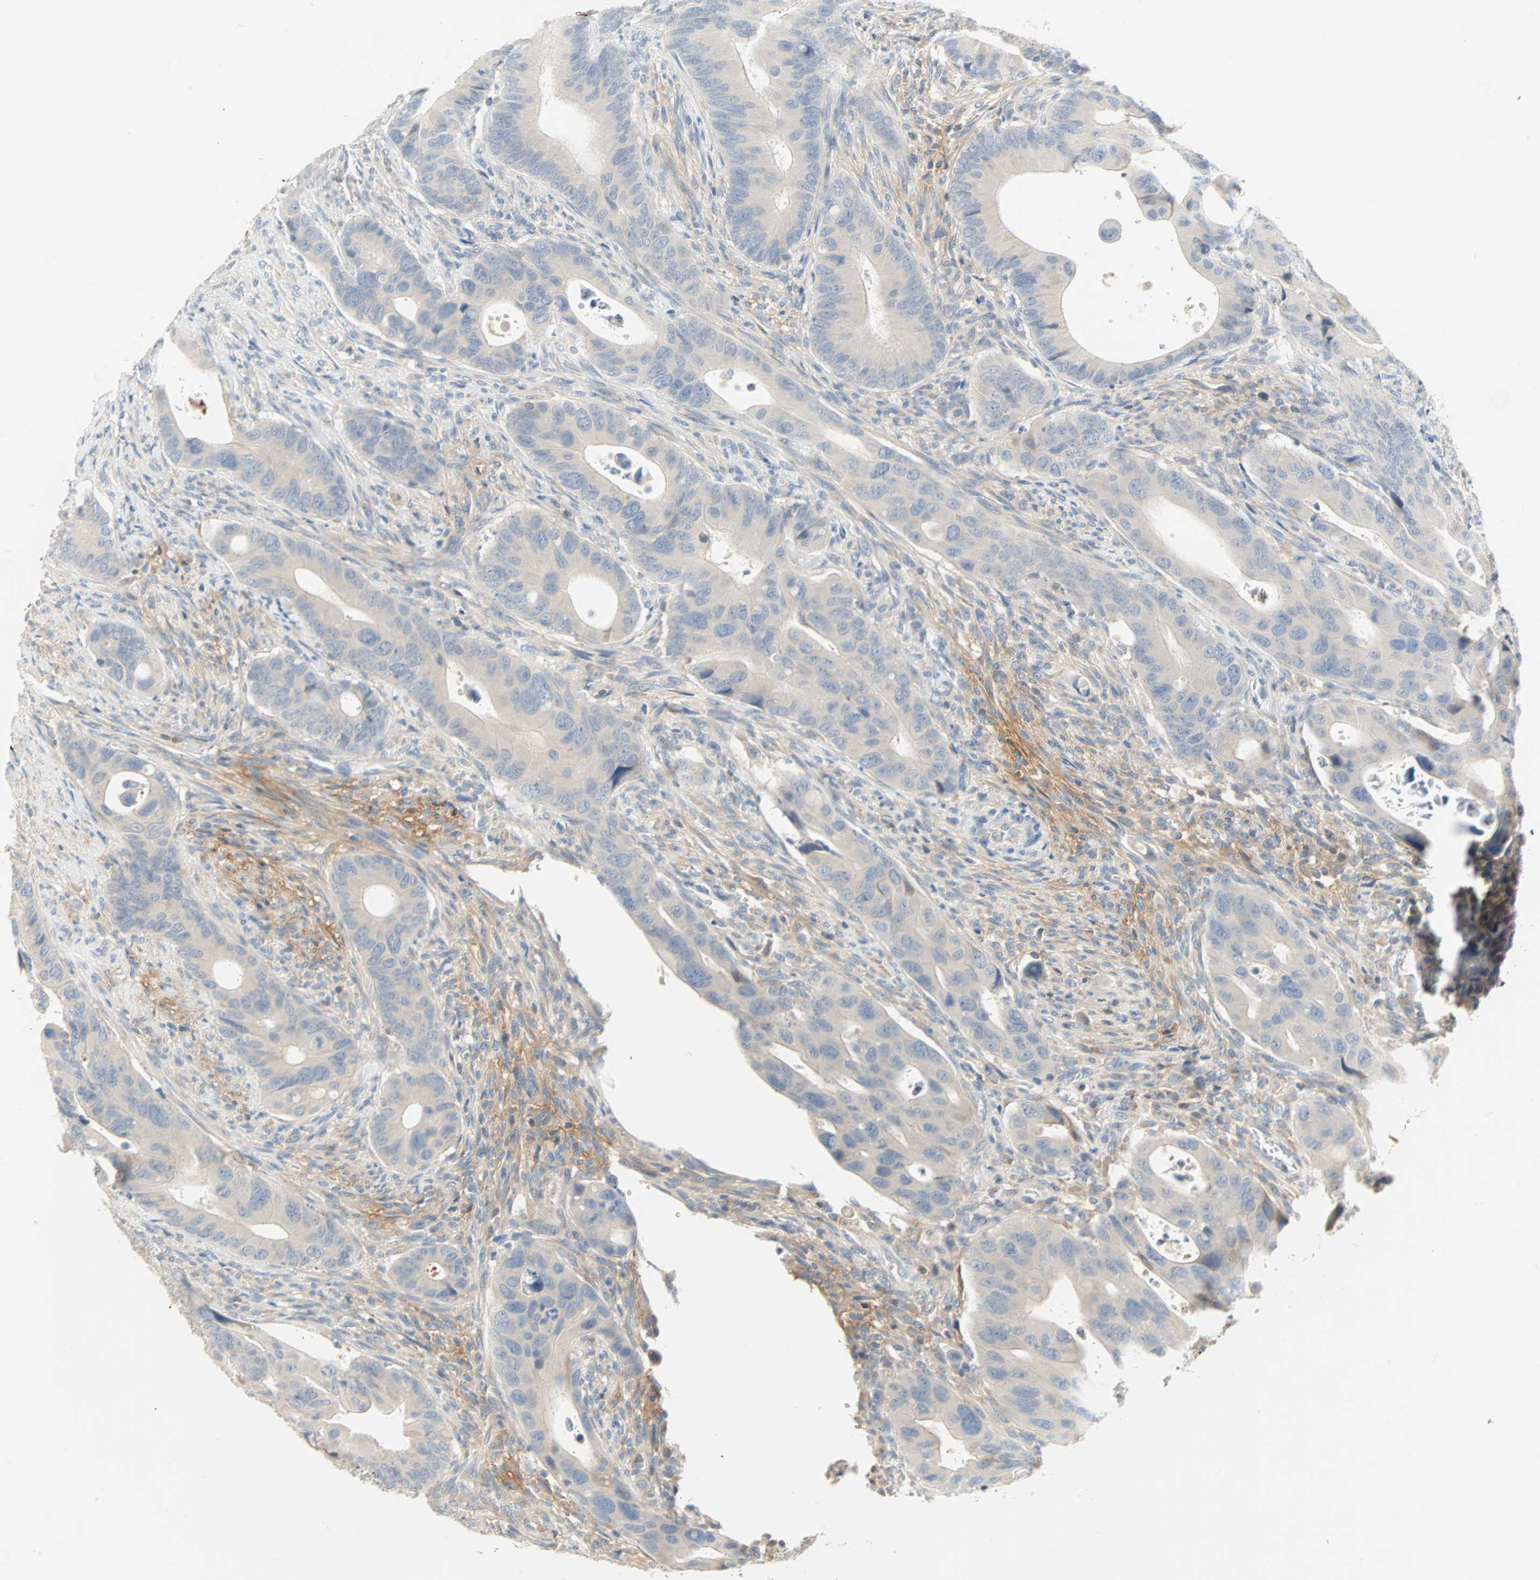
{"staining": {"intensity": "negative", "quantity": "none", "location": "none"}, "tissue": "colorectal cancer", "cell_type": "Tumor cells", "image_type": "cancer", "snomed": [{"axis": "morphology", "description": "Adenocarcinoma, NOS"}, {"axis": "topography", "description": "Rectum"}], "caption": "This image is of colorectal cancer stained with immunohistochemistry to label a protein in brown with the nuclei are counter-stained blue. There is no expression in tumor cells. (DAB immunohistochemistry (IHC), high magnification).", "gene": "MAP4K1", "patient": {"sex": "female", "age": 57}}